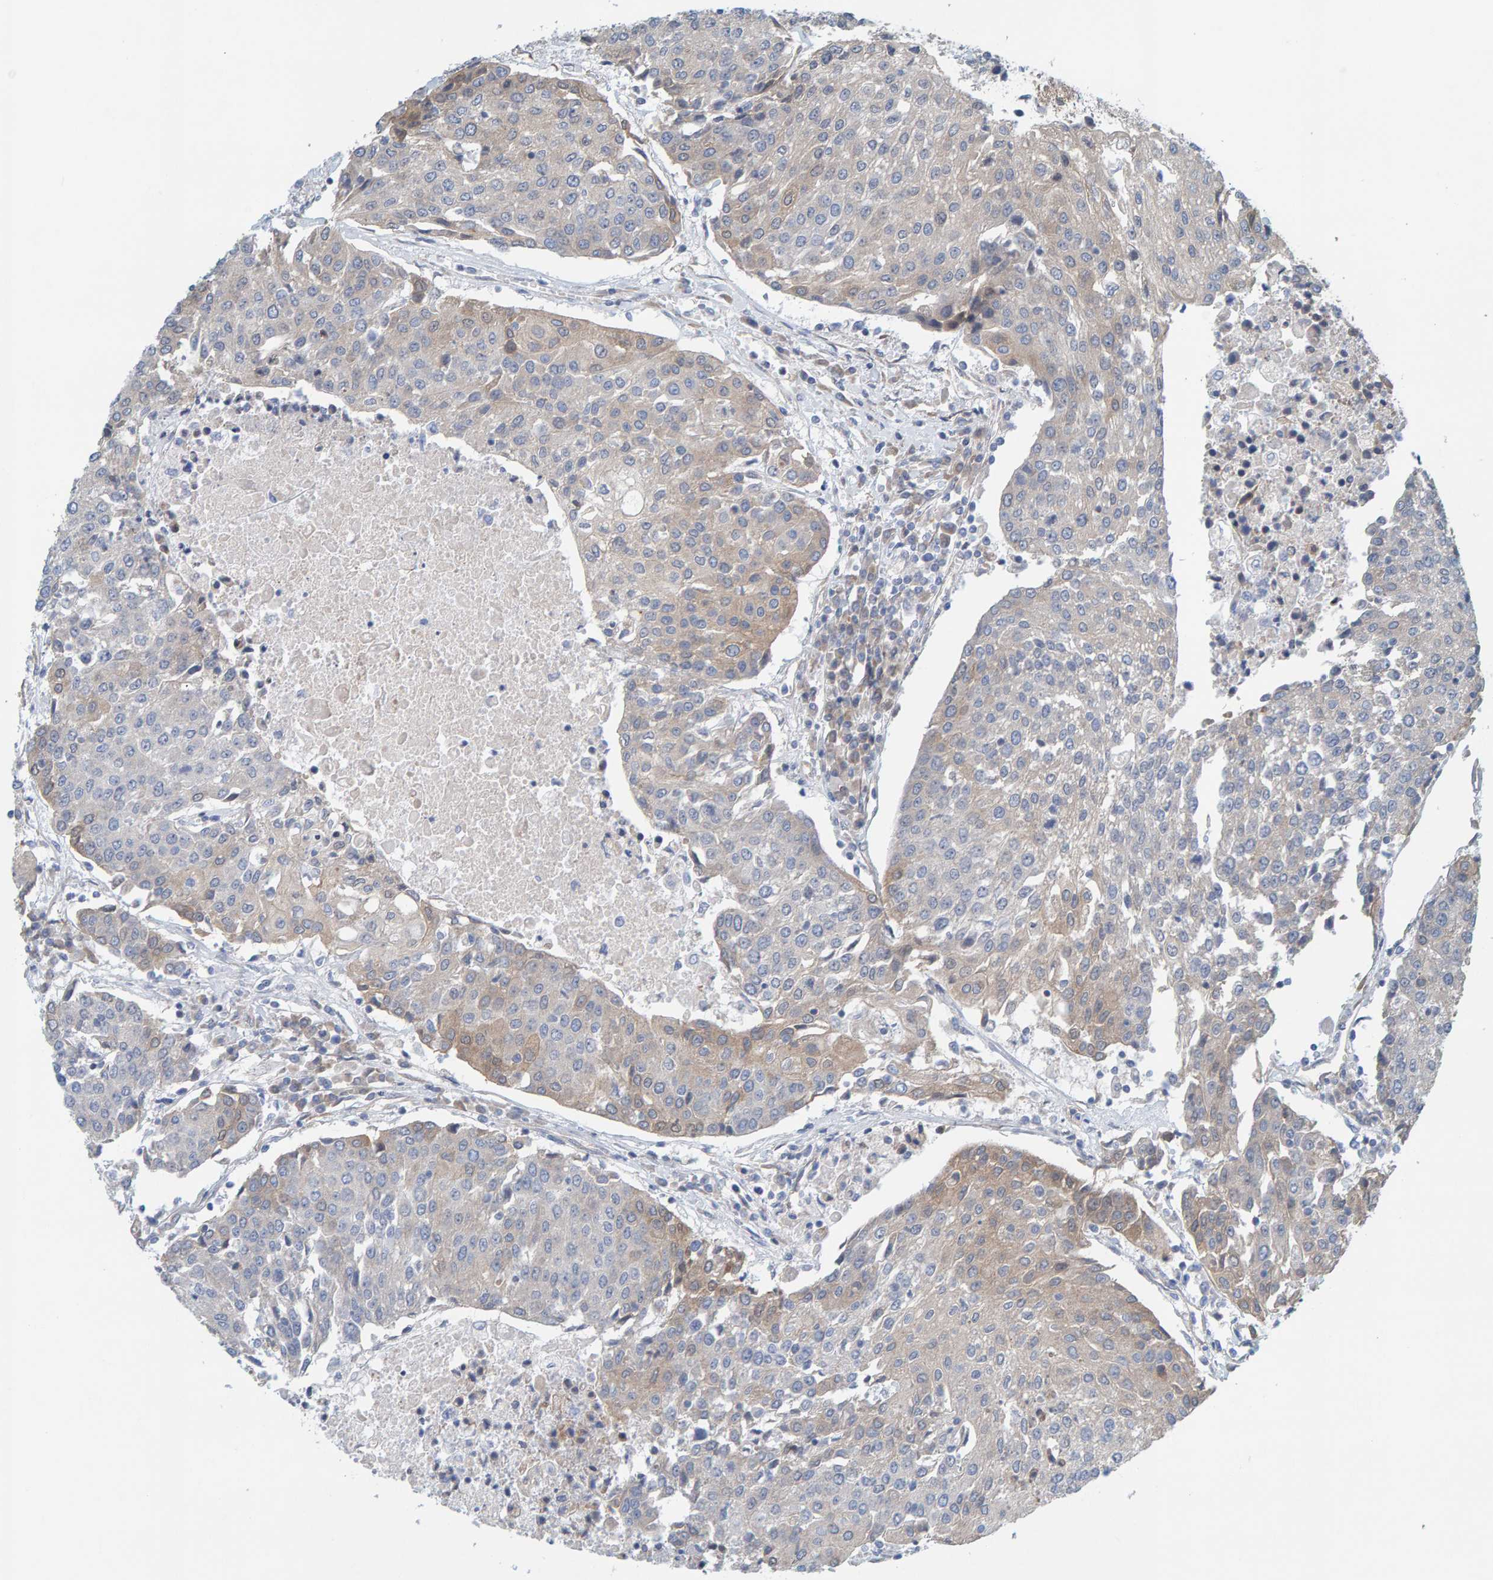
{"staining": {"intensity": "weak", "quantity": "<25%", "location": "cytoplasmic/membranous"}, "tissue": "urothelial cancer", "cell_type": "Tumor cells", "image_type": "cancer", "snomed": [{"axis": "morphology", "description": "Urothelial carcinoma, High grade"}, {"axis": "topography", "description": "Urinary bladder"}], "caption": "Tumor cells are negative for protein expression in human urothelial cancer.", "gene": "PRKD2", "patient": {"sex": "female", "age": 85}}